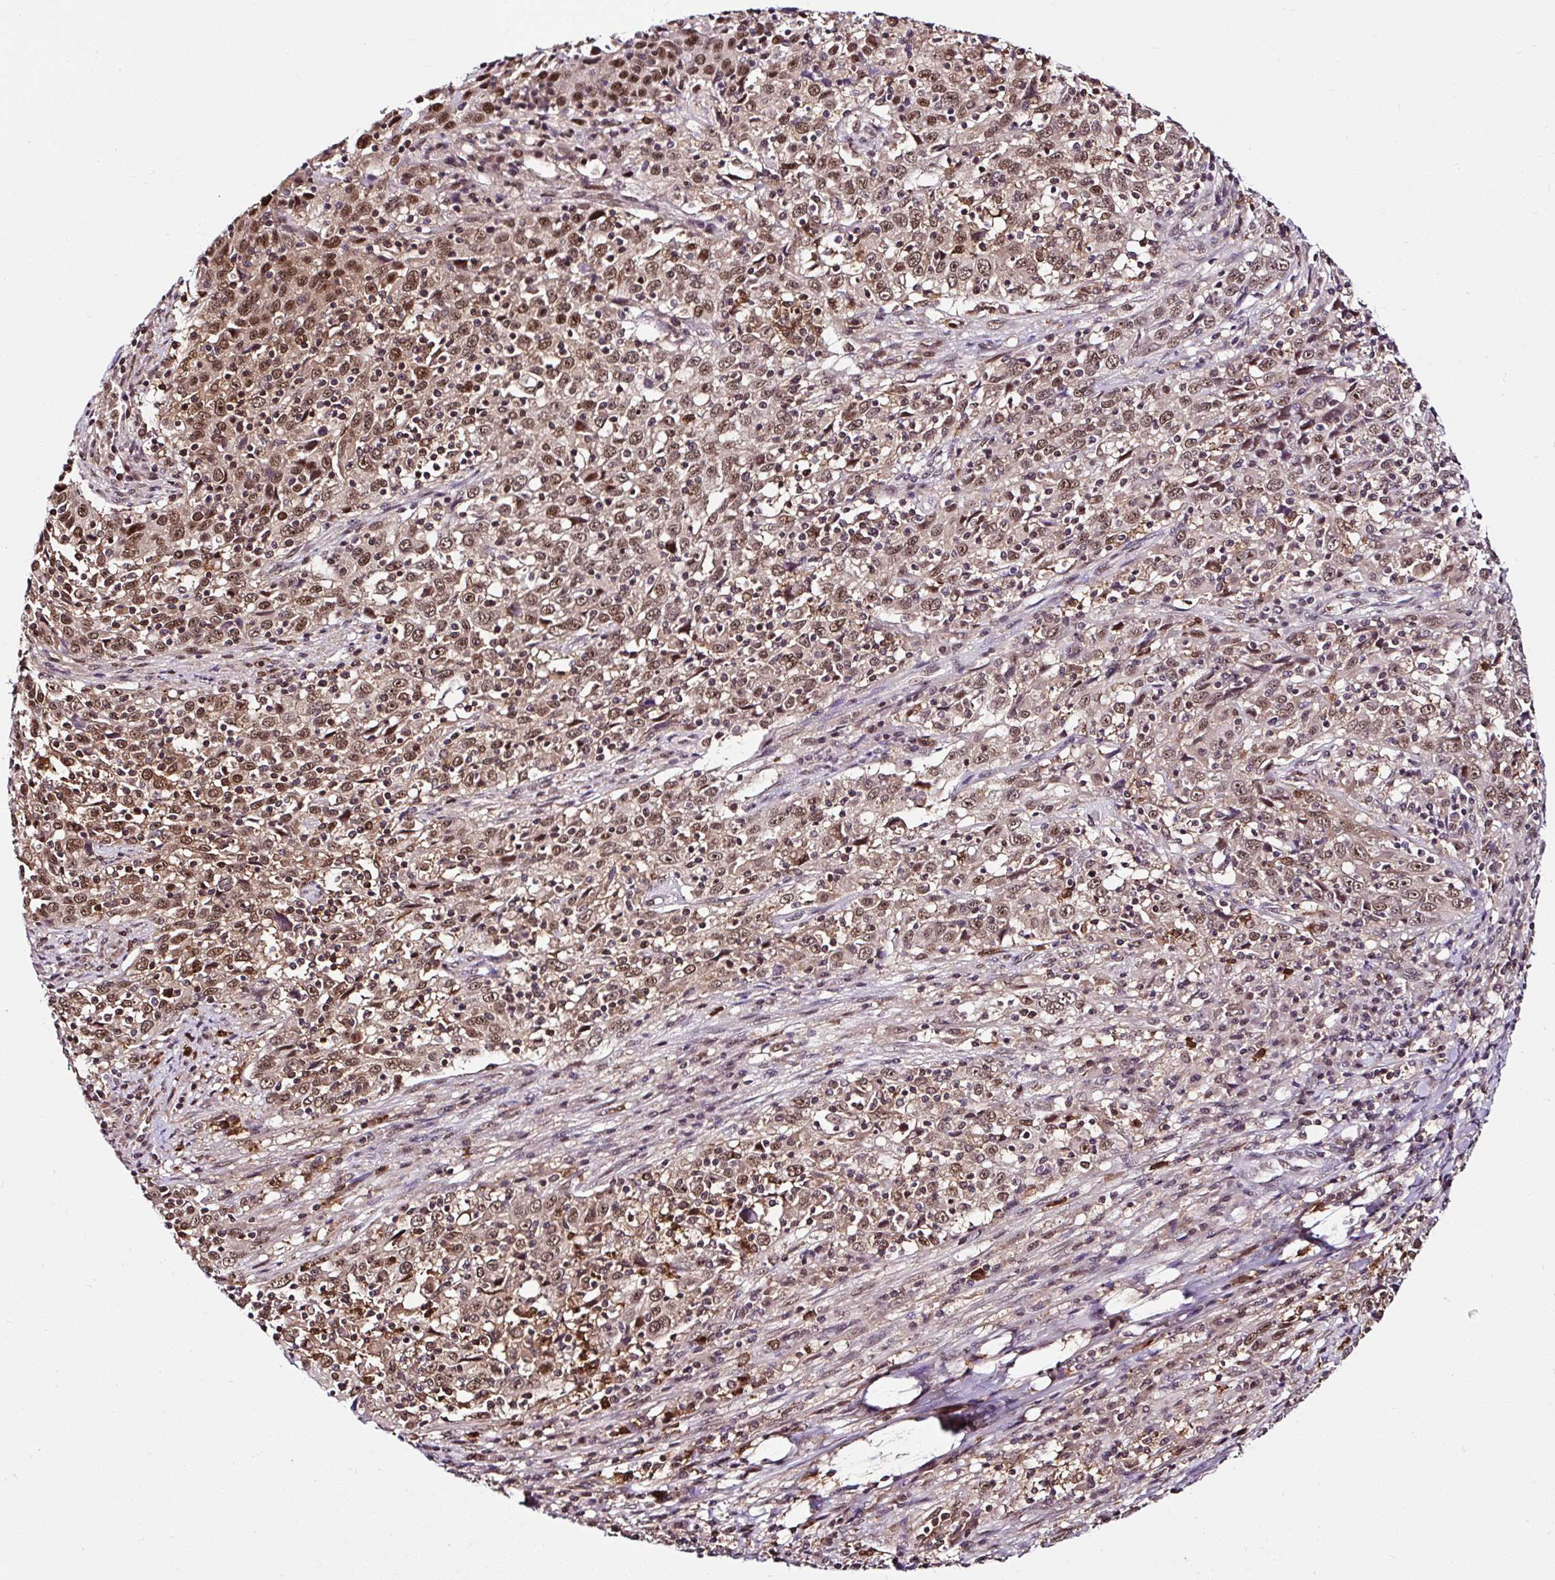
{"staining": {"intensity": "moderate", "quantity": ">75%", "location": "nuclear"}, "tissue": "cervical cancer", "cell_type": "Tumor cells", "image_type": "cancer", "snomed": [{"axis": "morphology", "description": "Squamous cell carcinoma, NOS"}, {"axis": "topography", "description": "Cervix"}], "caption": "Tumor cells display moderate nuclear expression in about >75% of cells in cervical squamous cell carcinoma.", "gene": "PIN4", "patient": {"sex": "female", "age": 46}}